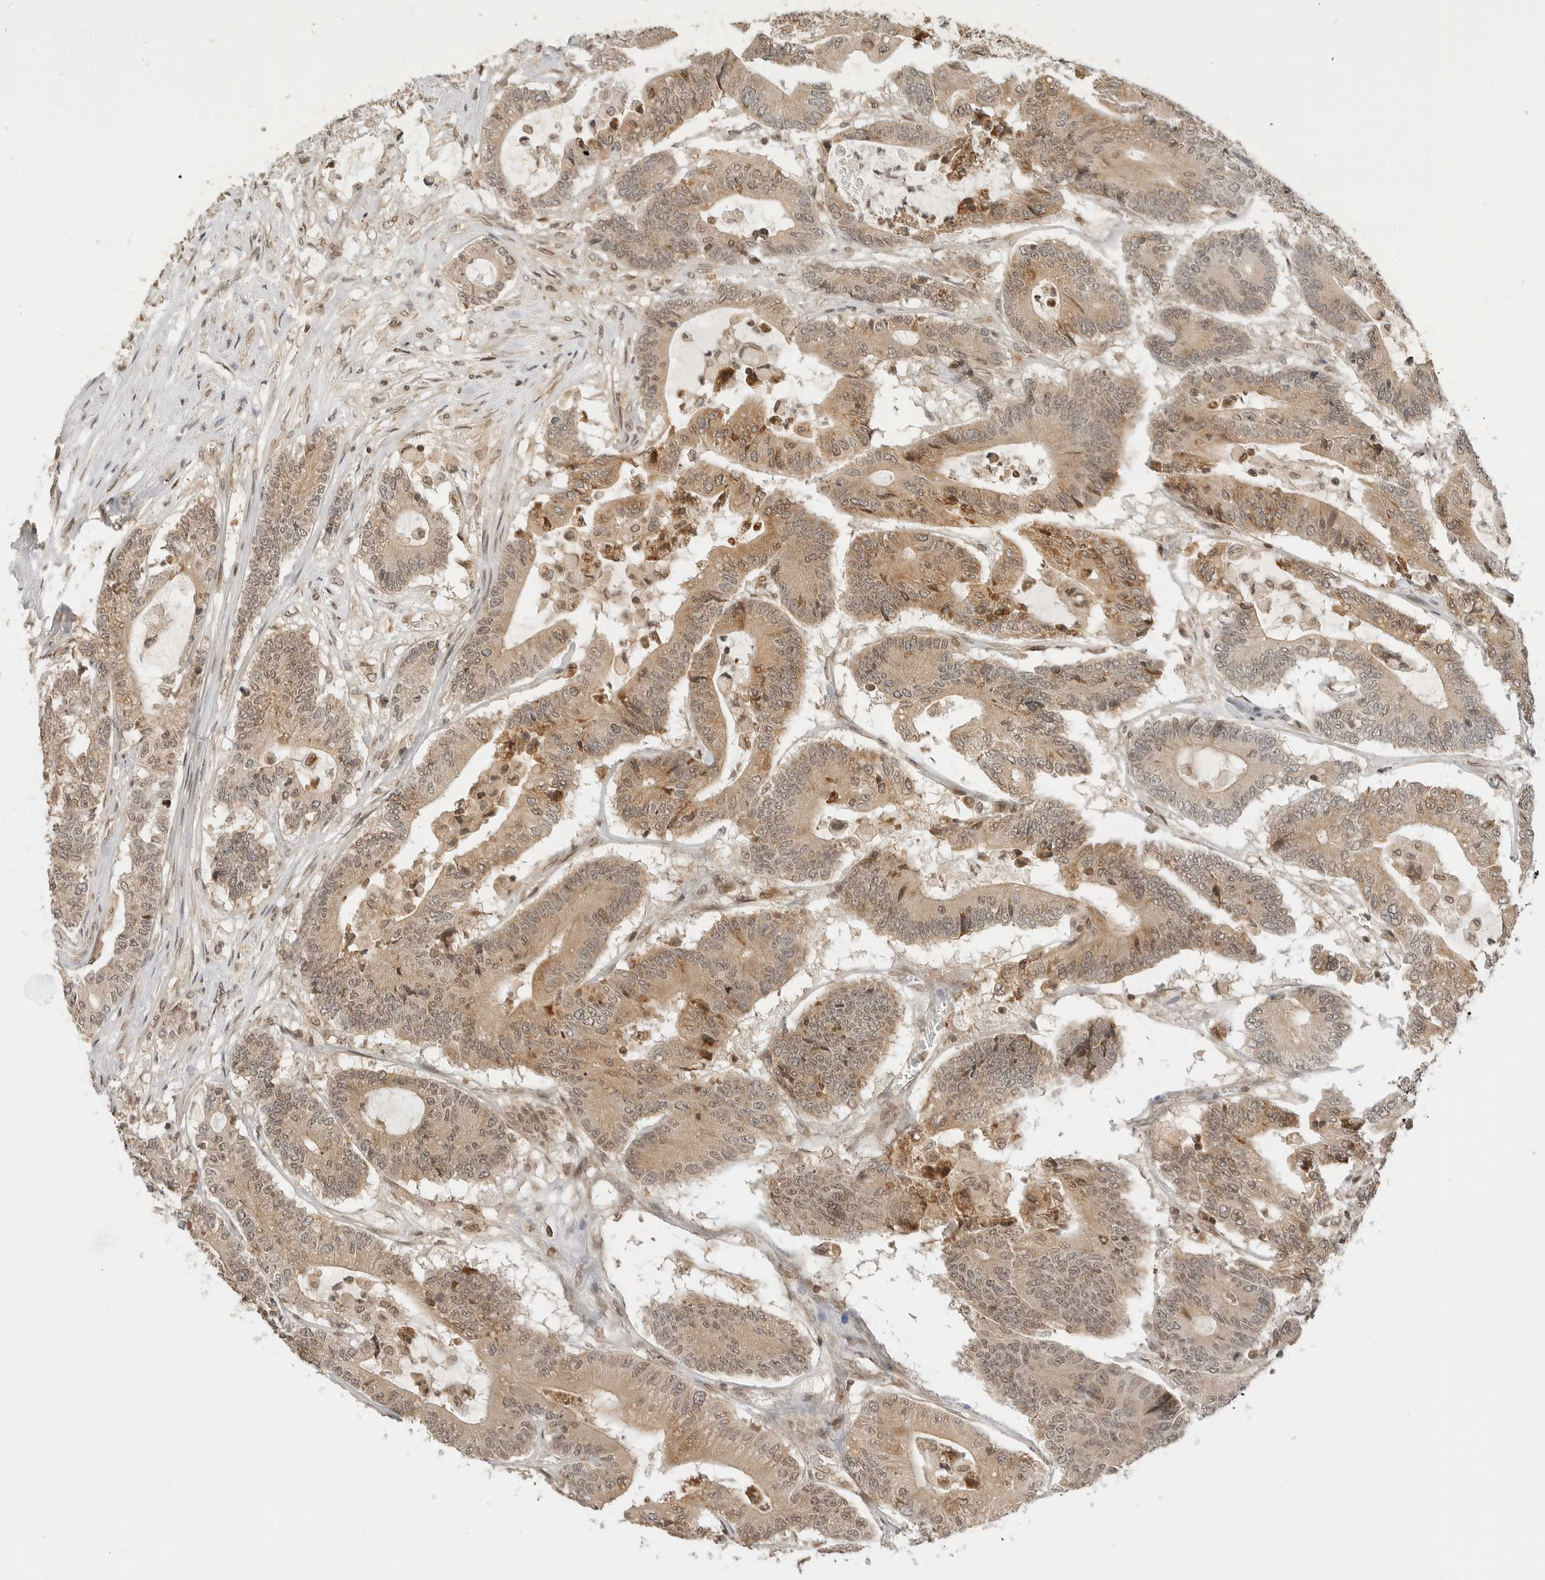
{"staining": {"intensity": "moderate", "quantity": ">75%", "location": "cytoplasmic/membranous,nuclear"}, "tissue": "colorectal cancer", "cell_type": "Tumor cells", "image_type": "cancer", "snomed": [{"axis": "morphology", "description": "Adenocarcinoma, NOS"}, {"axis": "topography", "description": "Colon"}], "caption": "A high-resolution photomicrograph shows immunohistochemistry staining of adenocarcinoma (colorectal), which exhibits moderate cytoplasmic/membranous and nuclear staining in approximately >75% of tumor cells.", "gene": "POLH", "patient": {"sex": "female", "age": 84}}